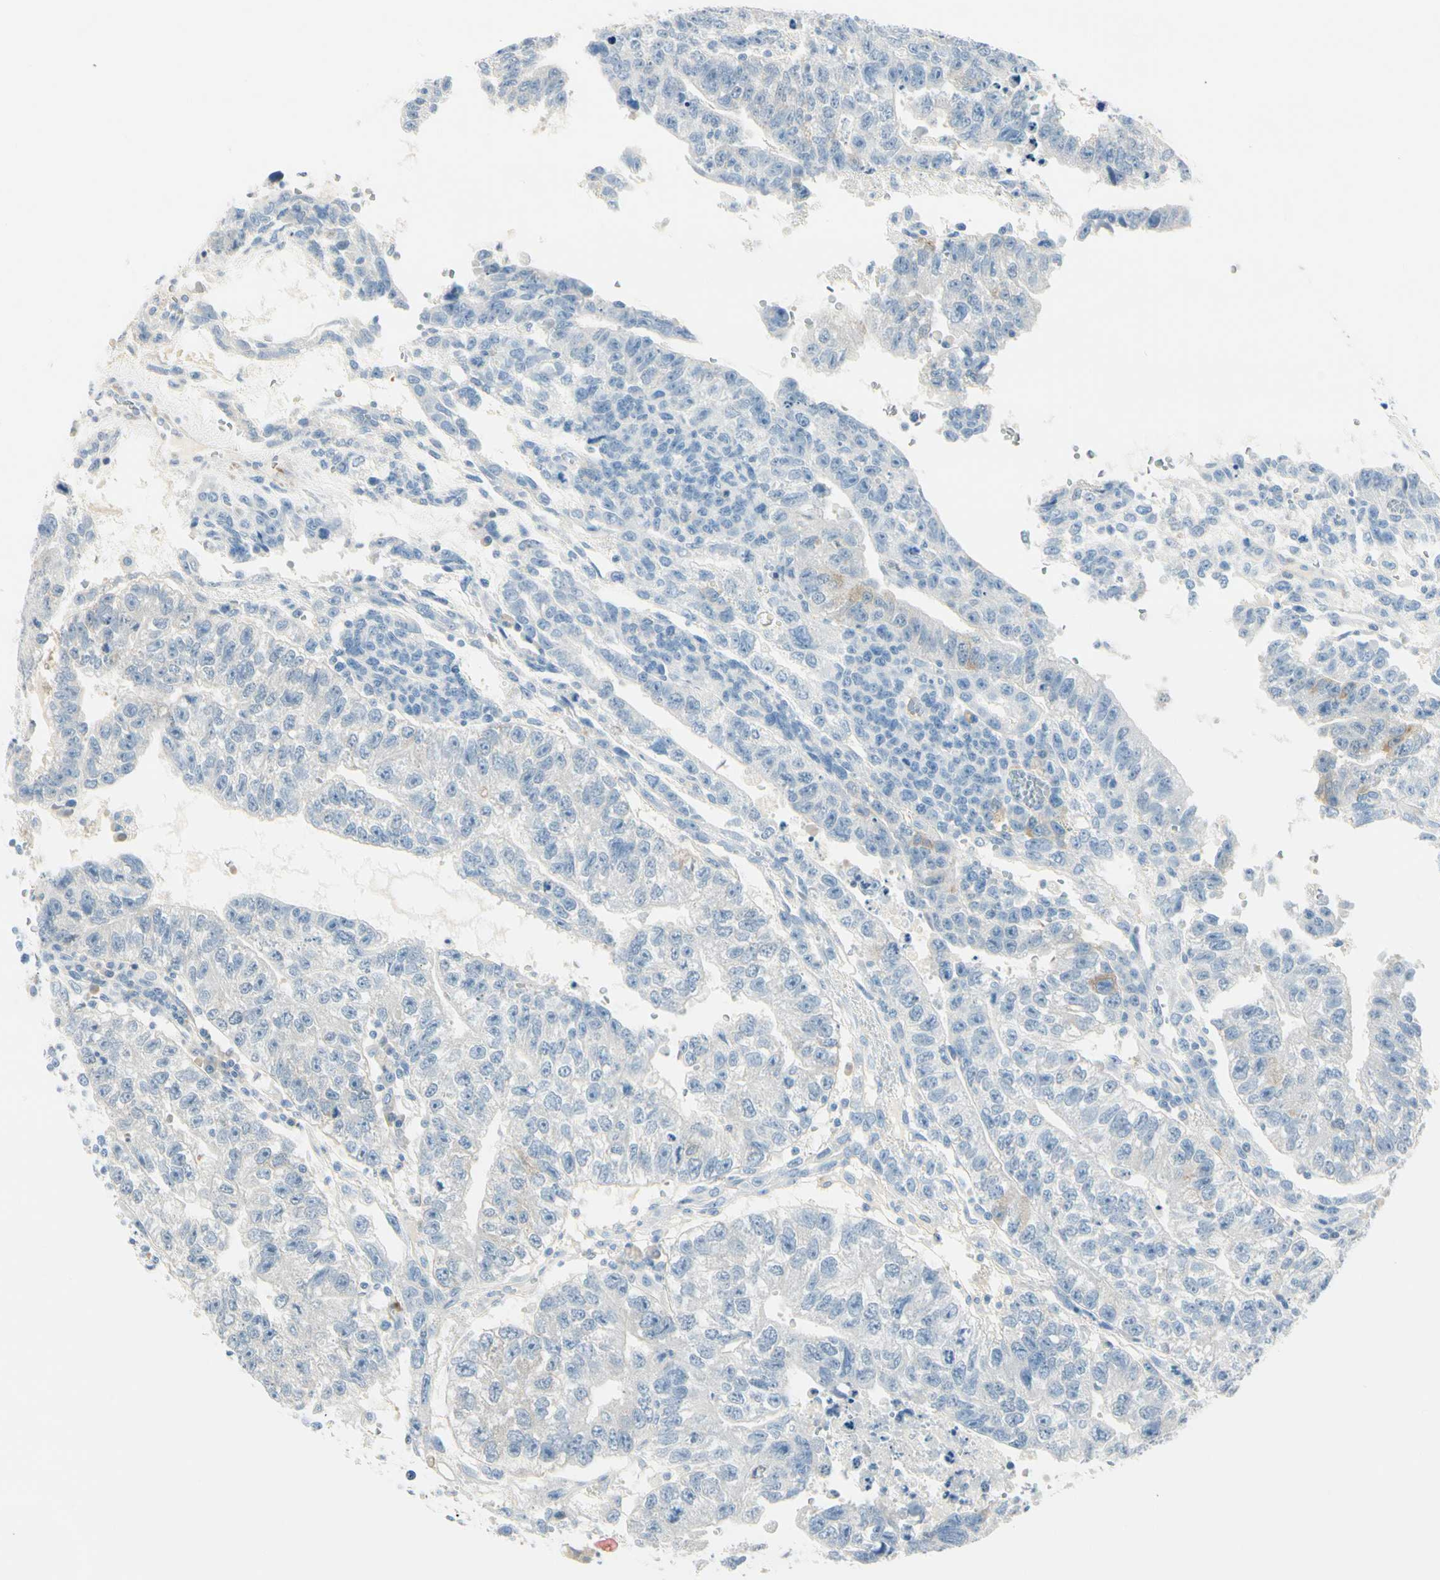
{"staining": {"intensity": "moderate", "quantity": "<25%", "location": "cytoplasmic/membranous"}, "tissue": "testis cancer", "cell_type": "Tumor cells", "image_type": "cancer", "snomed": [{"axis": "morphology", "description": "Seminoma, NOS"}, {"axis": "morphology", "description": "Carcinoma, Embryonal, NOS"}, {"axis": "topography", "description": "Testis"}], "caption": "Immunohistochemistry of testis cancer demonstrates low levels of moderate cytoplasmic/membranous positivity in about <25% of tumor cells. (Brightfield microscopy of DAB IHC at high magnification).", "gene": "AMPH", "patient": {"sex": "male", "age": 52}}